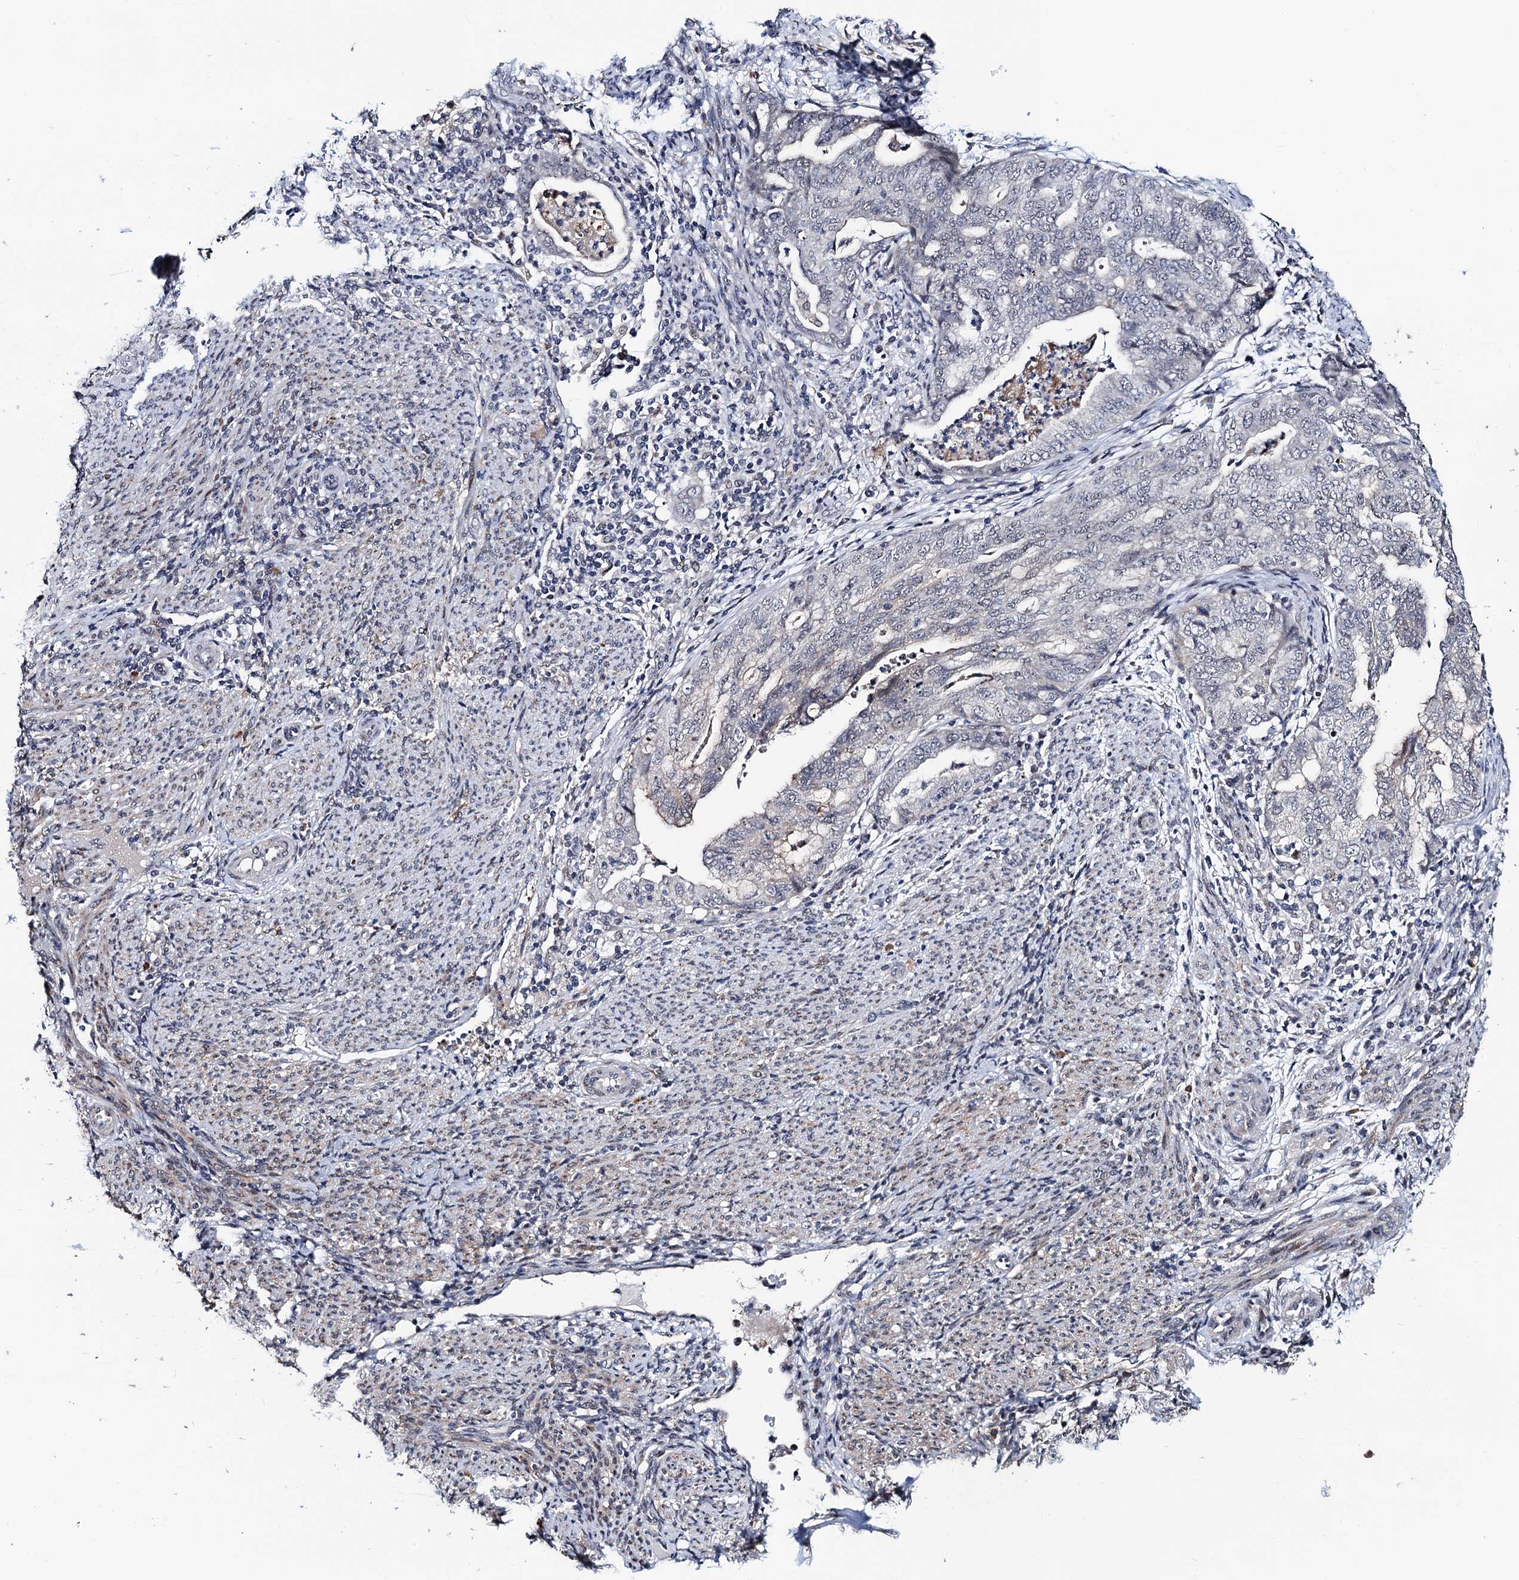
{"staining": {"intensity": "moderate", "quantity": "<25%", "location": "cytoplasmic/membranous"}, "tissue": "endometrial cancer", "cell_type": "Tumor cells", "image_type": "cancer", "snomed": [{"axis": "morphology", "description": "Adenocarcinoma, NOS"}, {"axis": "topography", "description": "Endometrium"}], "caption": "Endometrial adenocarcinoma was stained to show a protein in brown. There is low levels of moderate cytoplasmic/membranous expression in about <25% of tumor cells.", "gene": "FAM222A", "patient": {"sex": "female", "age": 79}}